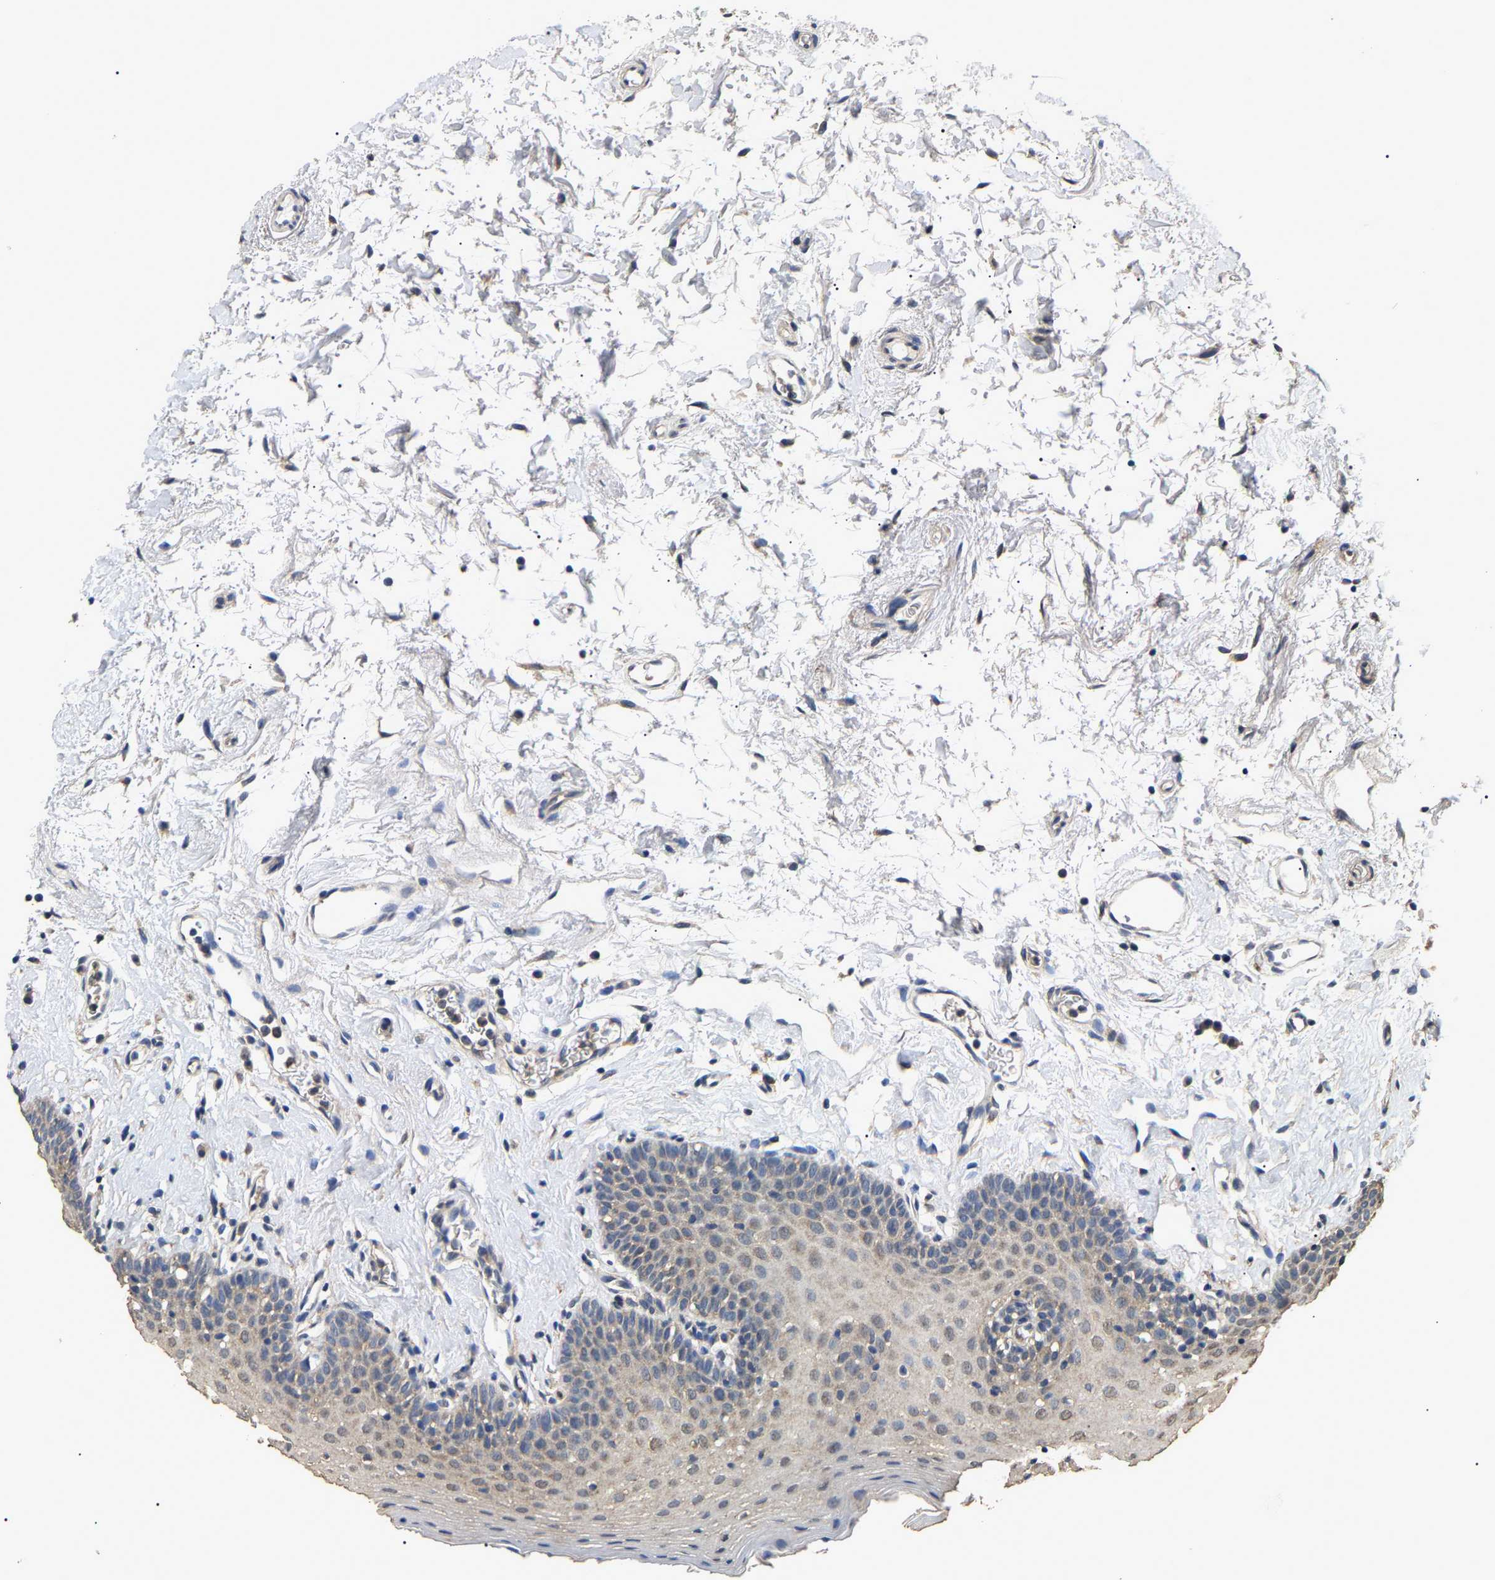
{"staining": {"intensity": "weak", "quantity": "<25%", "location": "cytoplasmic/membranous"}, "tissue": "oral mucosa", "cell_type": "Squamous epithelial cells", "image_type": "normal", "snomed": [{"axis": "morphology", "description": "Normal tissue, NOS"}, {"axis": "topography", "description": "Oral tissue"}], "caption": "Immunohistochemistry (IHC) of benign oral mucosa reveals no staining in squamous epithelial cells. Nuclei are stained in blue.", "gene": "PSMD8", "patient": {"sex": "male", "age": 66}}